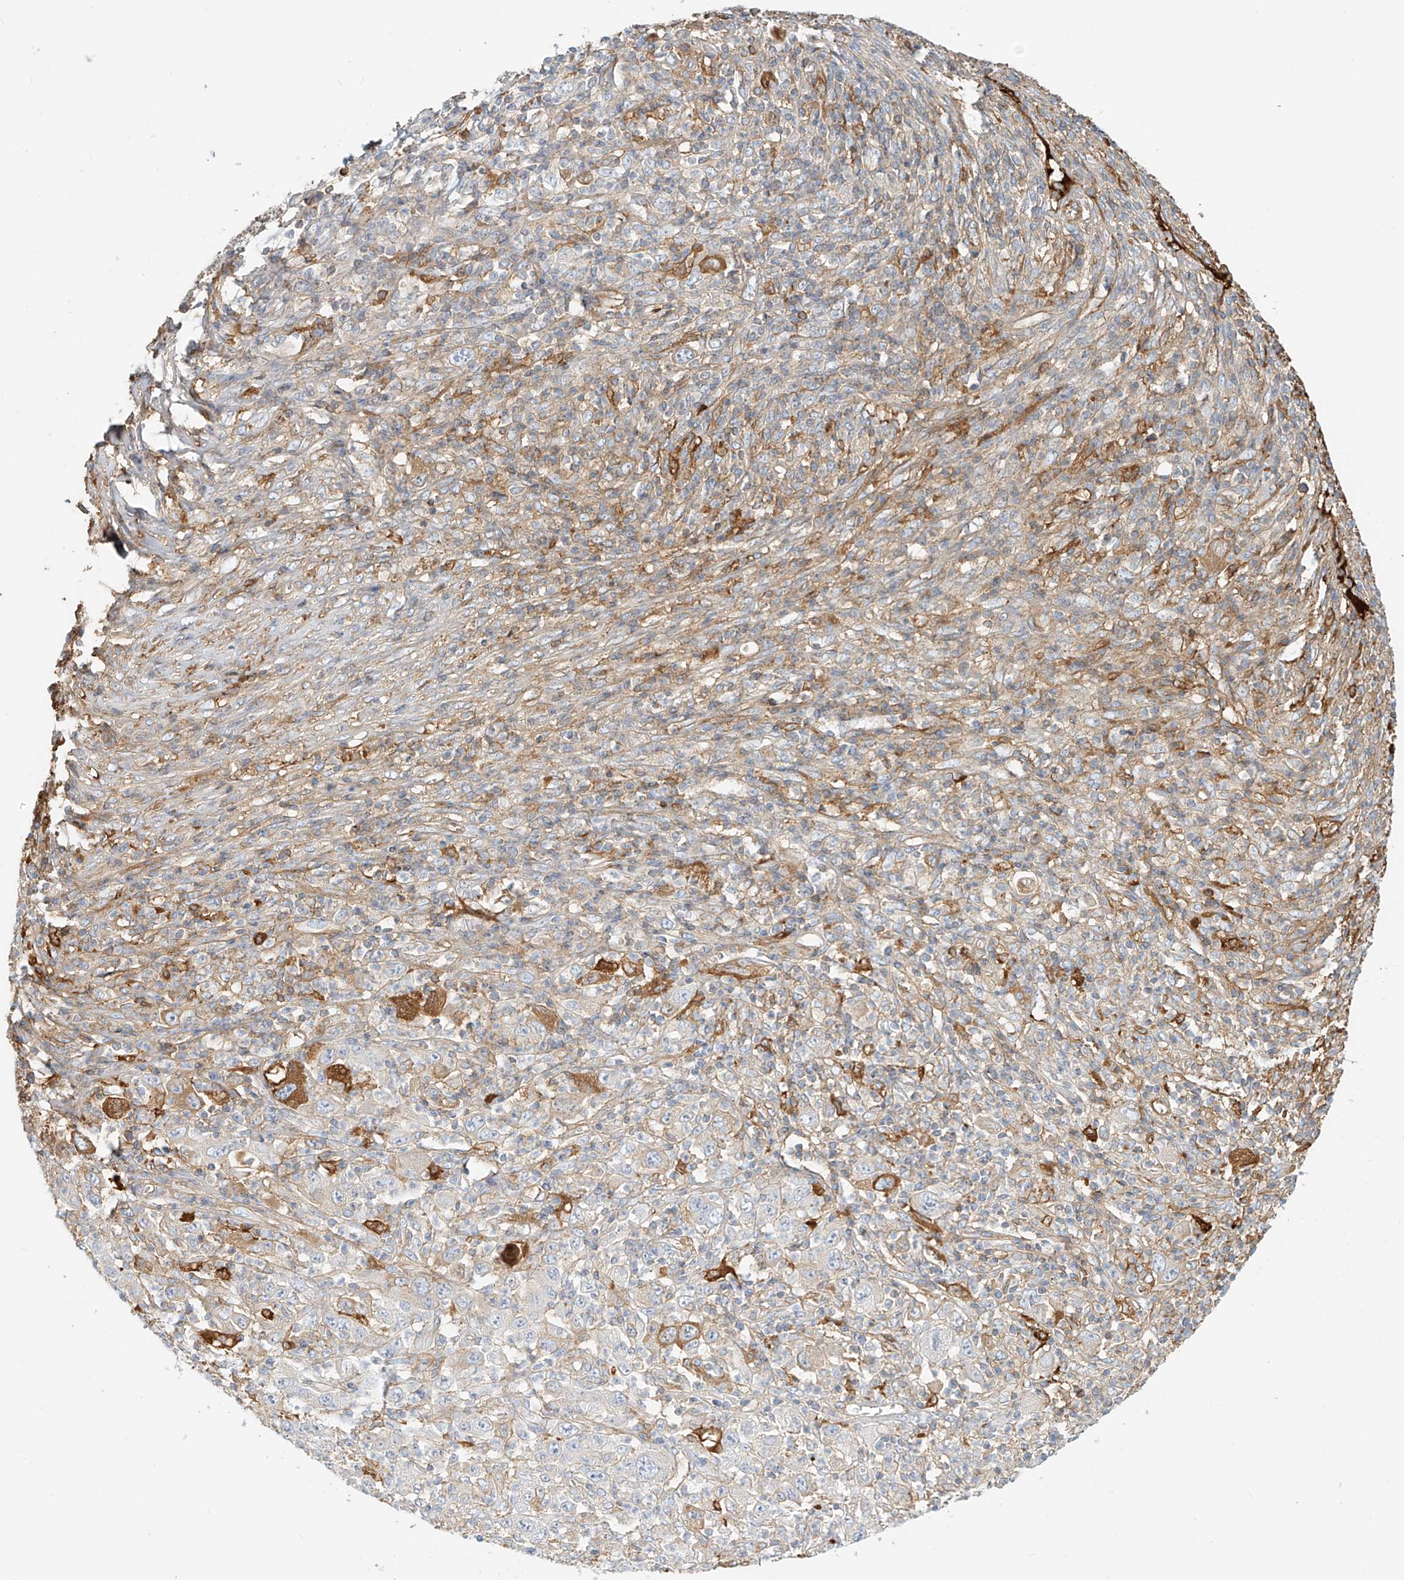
{"staining": {"intensity": "moderate", "quantity": "<25%", "location": "cytoplasmic/membranous"}, "tissue": "melanoma", "cell_type": "Tumor cells", "image_type": "cancer", "snomed": [{"axis": "morphology", "description": "Malignant melanoma, Metastatic site"}, {"axis": "topography", "description": "Skin"}], "caption": "Malignant melanoma (metastatic site) tissue displays moderate cytoplasmic/membranous positivity in approximately <25% of tumor cells", "gene": "OCSTAMP", "patient": {"sex": "female", "age": 56}}